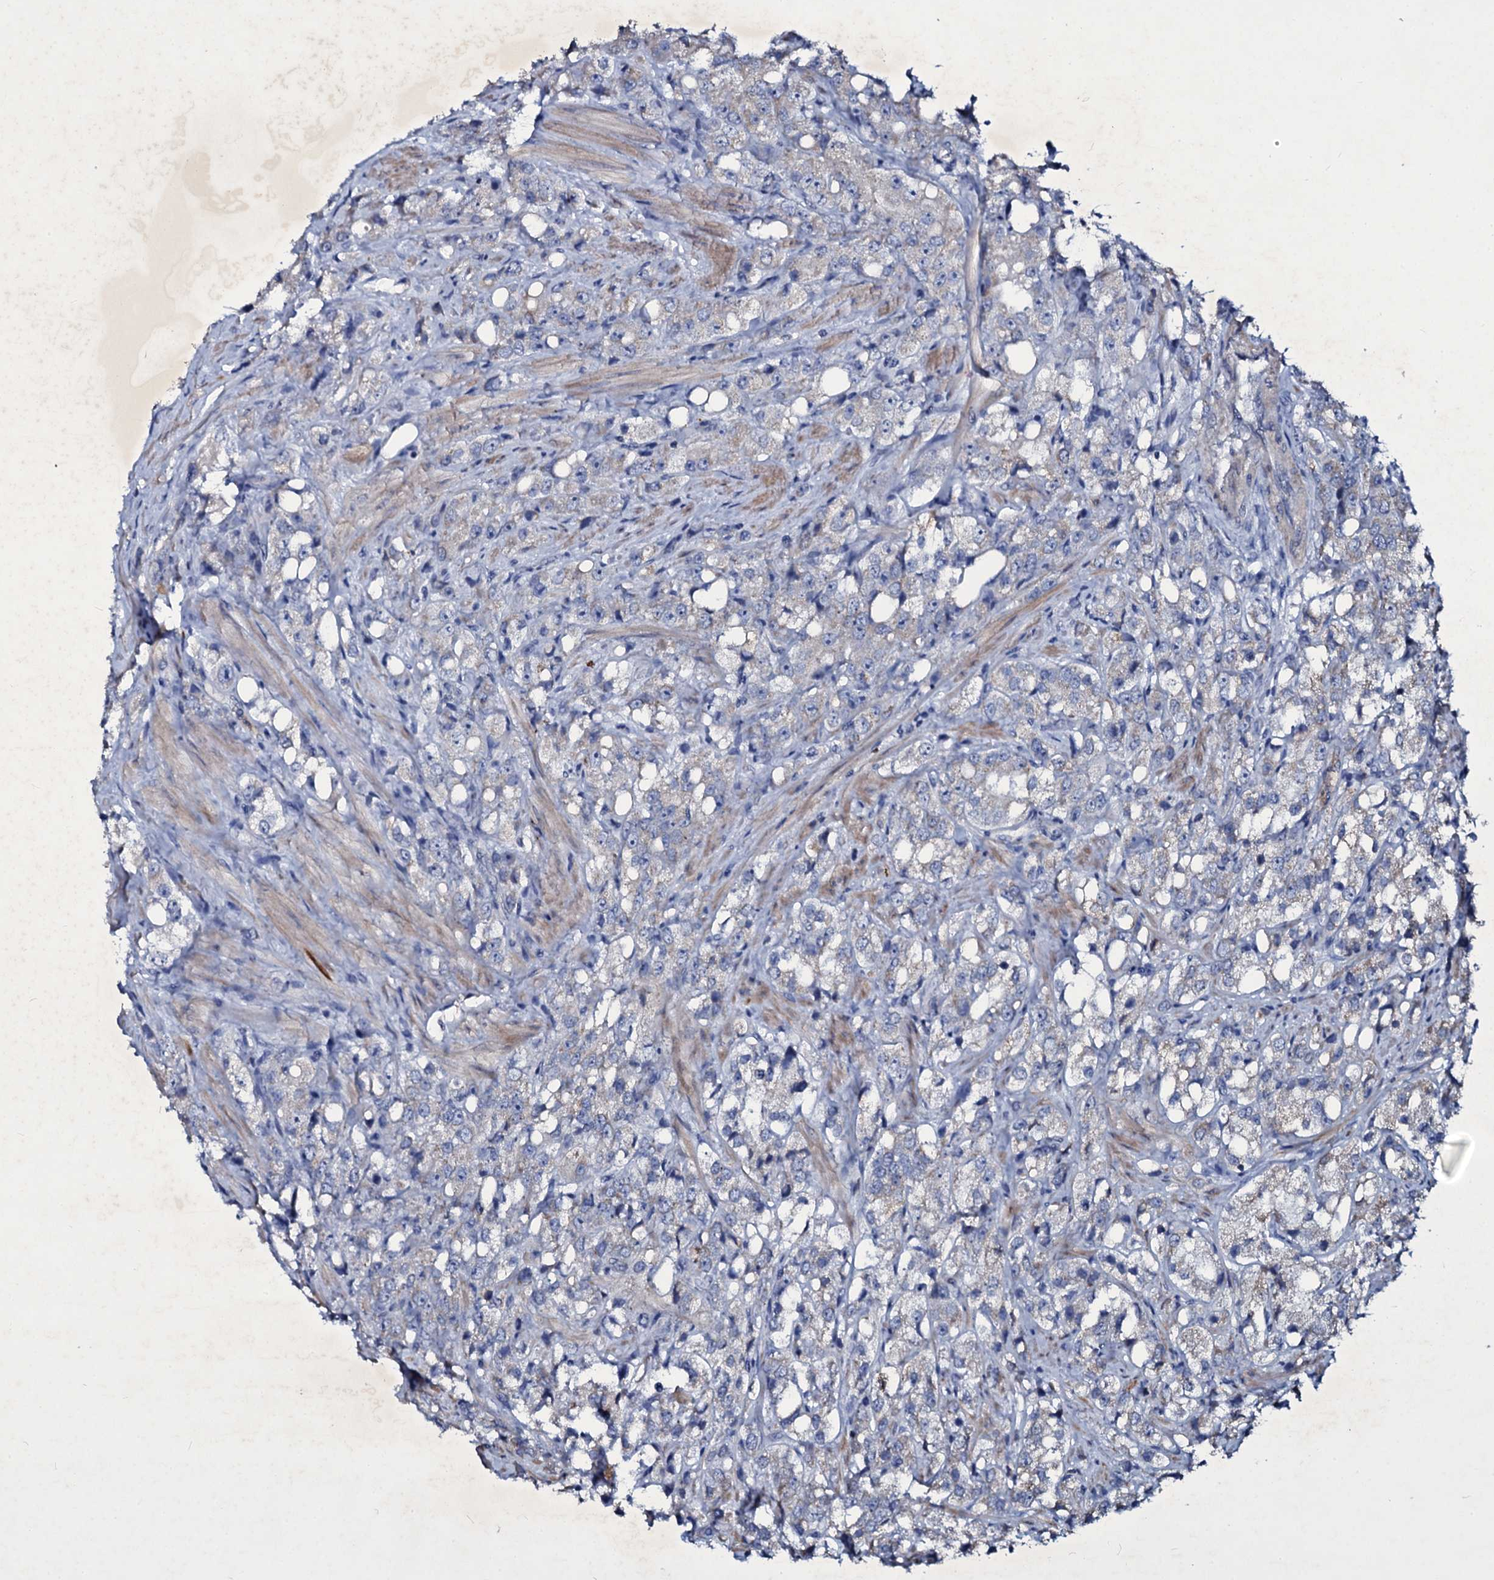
{"staining": {"intensity": "weak", "quantity": "<25%", "location": "cytoplasmic/membranous"}, "tissue": "prostate cancer", "cell_type": "Tumor cells", "image_type": "cancer", "snomed": [{"axis": "morphology", "description": "Adenocarcinoma, NOS"}, {"axis": "topography", "description": "Prostate"}], "caption": "This is an immunohistochemistry photomicrograph of prostate cancer. There is no positivity in tumor cells.", "gene": "SELENOT", "patient": {"sex": "male", "age": 79}}